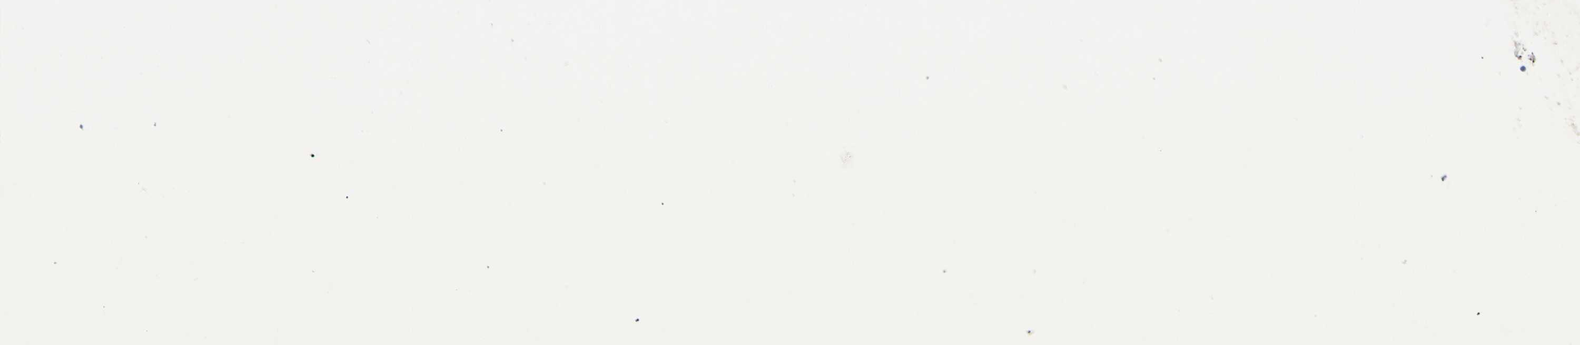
{"staining": {"intensity": "negative", "quantity": "none", "location": "none"}, "tissue": "adipose tissue", "cell_type": "Adipocytes", "image_type": "normal", "snomed": [{"axis": "morphology", "description": "Normal tissue, NOS"}, {"axis": "morphology", "description": "Duct carcinoma"}, {"axis": "topography", "description": "Breast"}, {"axis": "topography", "description": "Adipose tissue"}], "caption": "Immunohistochemistry (IHC) of unremarkable human adipose tissue reveals no staining in adipocytes.", "gene": "ETNK1", "patient": {"sex": "female", "age": 37}}